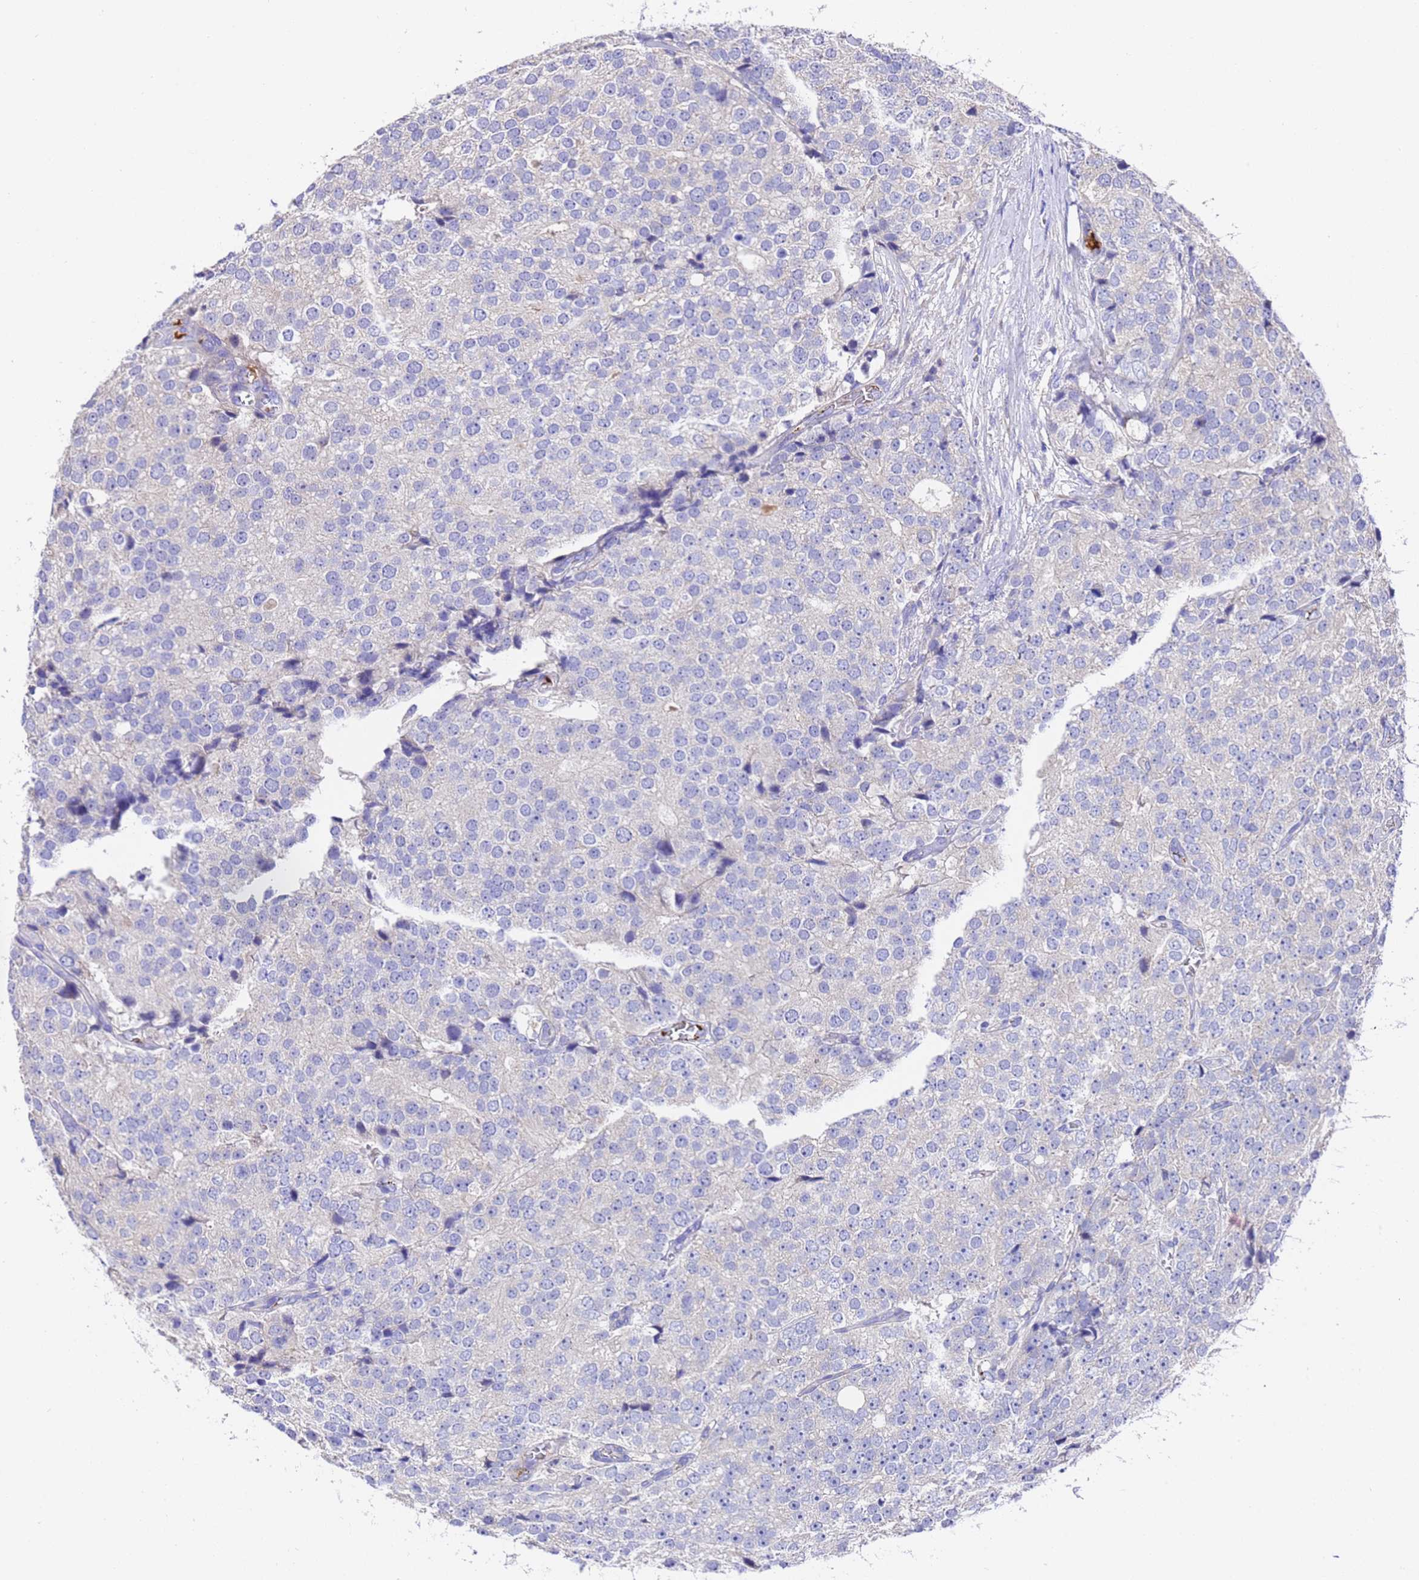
{"staining": {"intensity": "negative", "quantity": "none", "location": "none"}, "tissue": "prostate cancer", "cell_type": "Tumor cells", "image_type": "cancer", "snomed": [{"axis": "morphology", "description": "Adenocarcinoma, High grade"}, {"axis": "topography", "description": "Prostate"}], "caption": "Prostate adenocarcinoma (high-grade) was stained to show a protein in brown. There is no significant staining in tumor cells. Brightfield microscopy of immunohistochemistry stained with DAB (brown) and hematoxylin (blue), captured at high magnification.", "gene": "ELP6", "patient": {"sex": "male", "age": 49}}